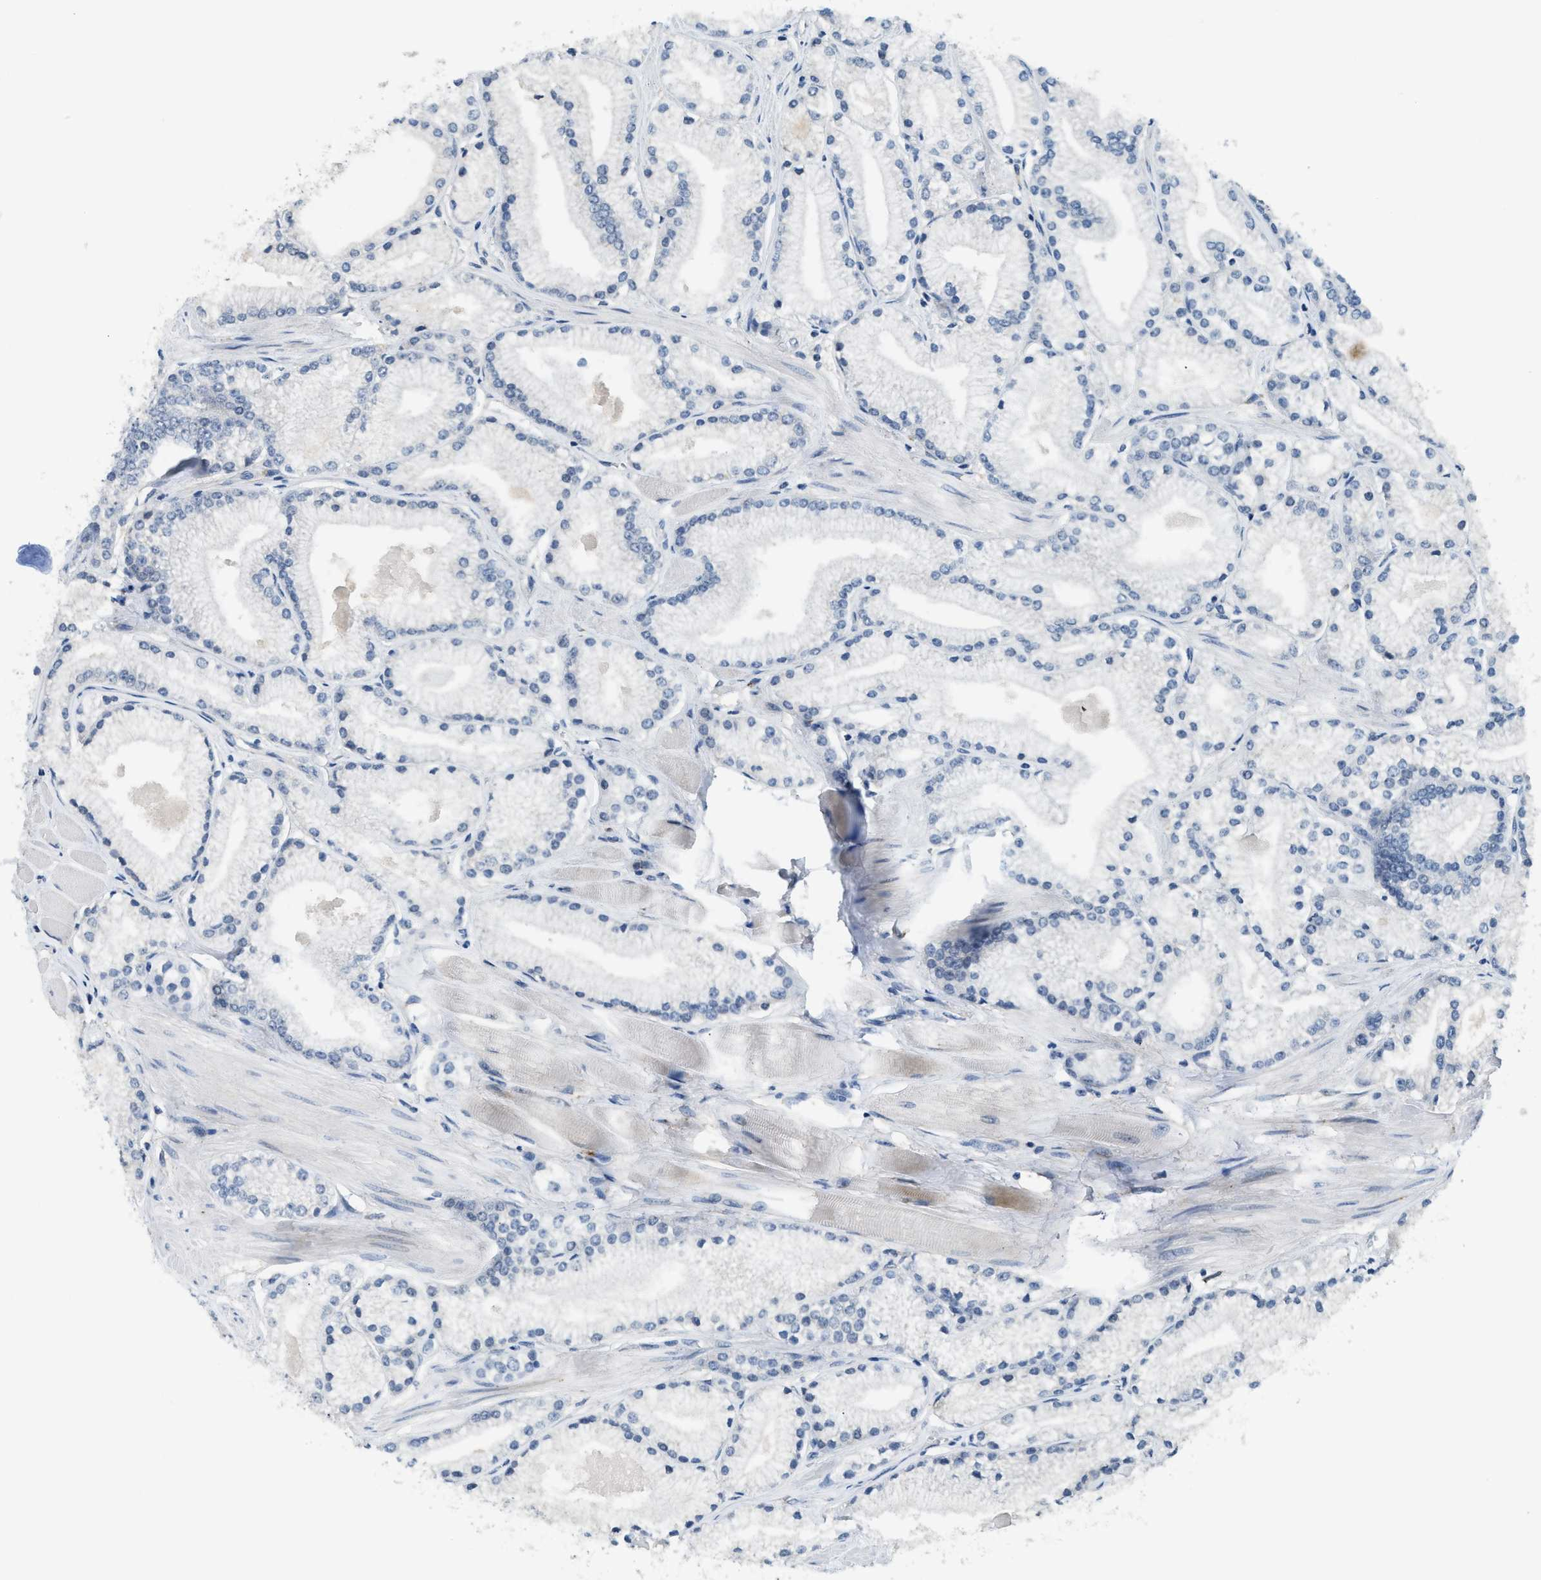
{"staining": {"intensity": "negative", "quantity": "none", "location": "none"}, "tissue": "prostate cancer", "cell_type": "Tumor cells", "image_type": "cancer", "snomed": [{"axis": "morphology", "description": "Adenocarcinoma, High grade"}, {"axis": "topography", "description": "Prostate"}], "caption": "This is an immunohistochemistry (IHC) photomicrograph of prostate cancer. There is no positivity in tumor cells.", "gene": "TMEM154", "patient": {"sex": "male", "age": 50}}